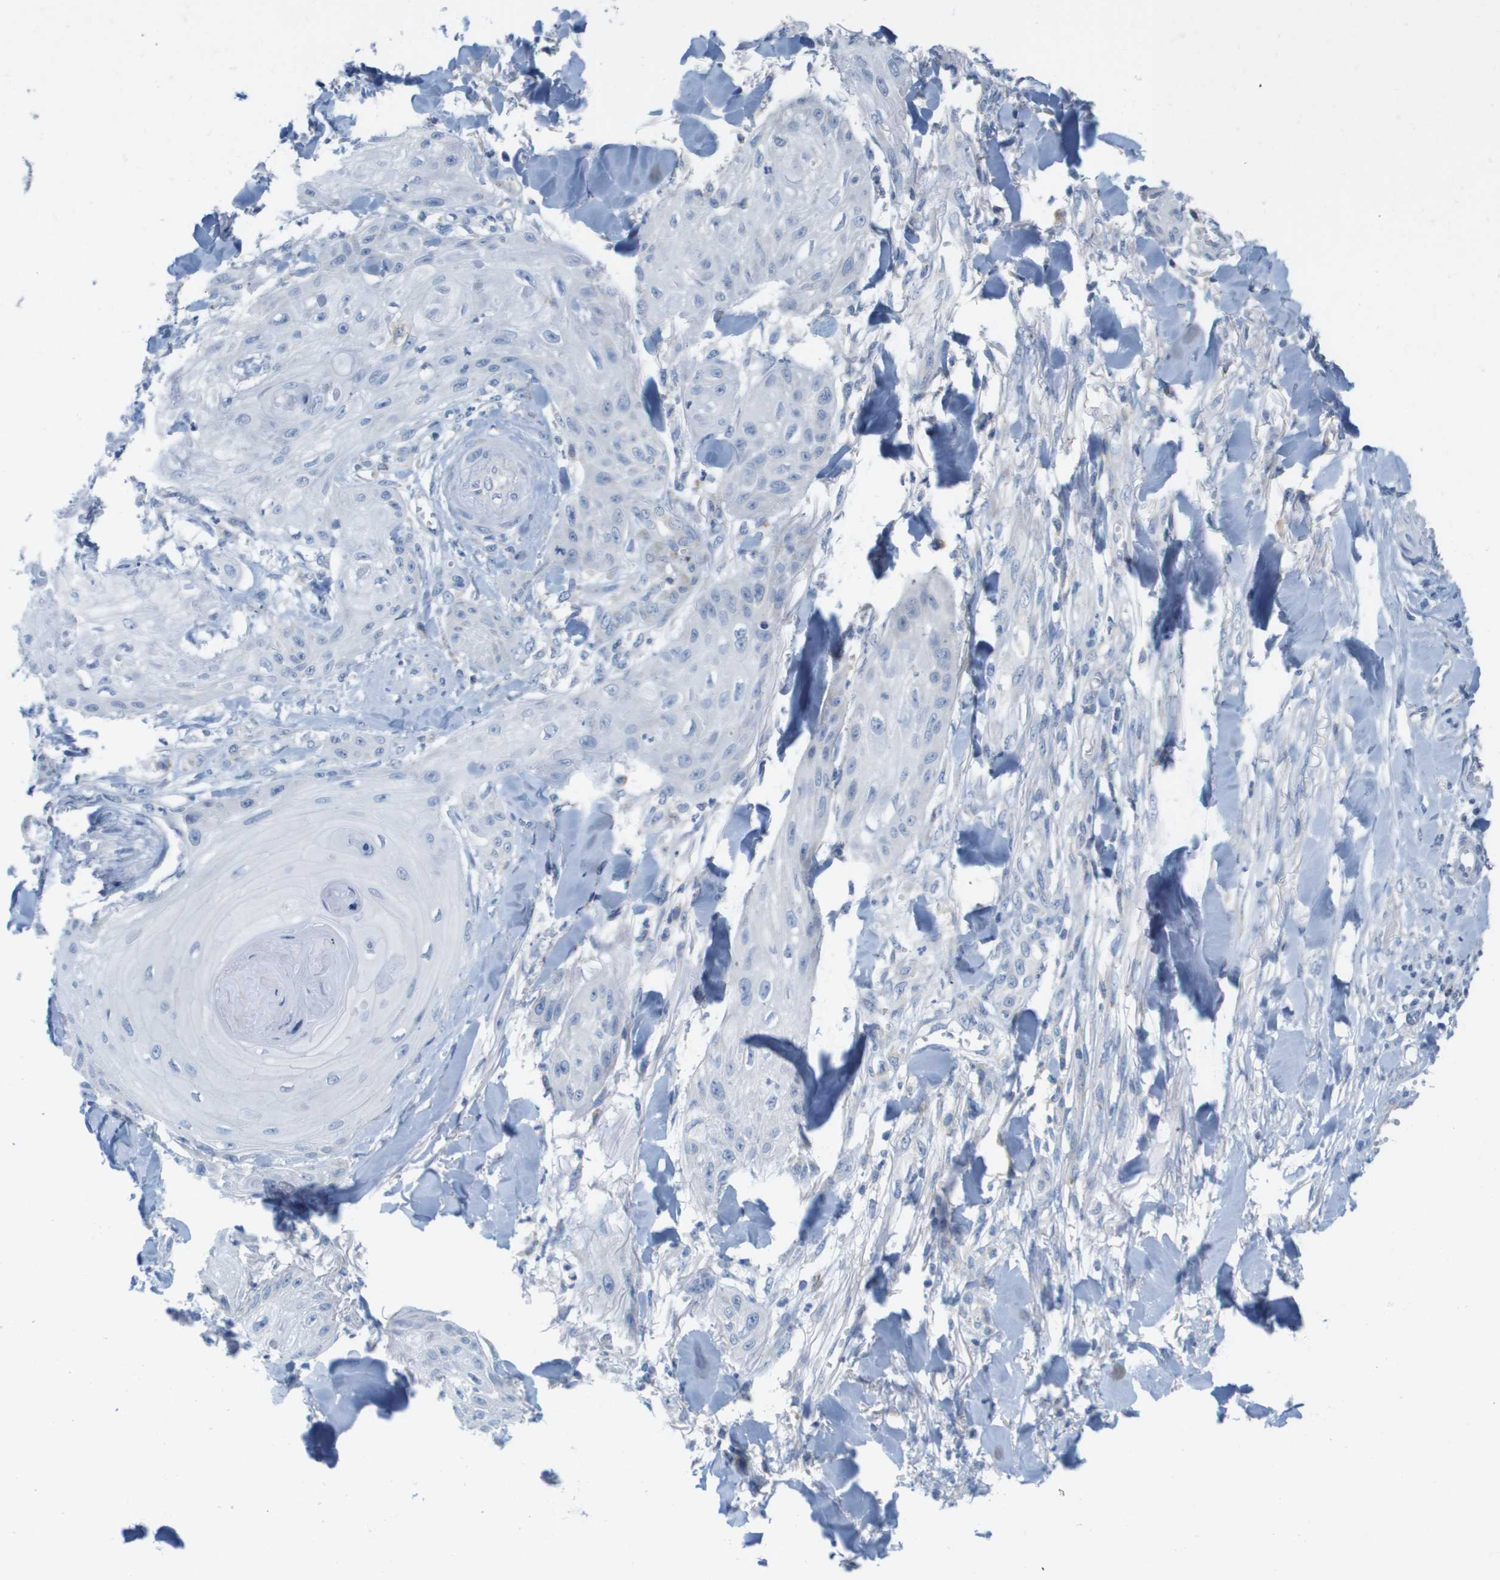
{"staining": {"intensity": "negative", "quantity": "none", "location": "none"}, "tissue": "skin cancer", "cell_type": "Tumor cells", "image_type": "cancer", "snomed": [{"axis": "morphology", "description": "Squamous cell carcinoma, NOS"}, {"axis": "topography", "description": "Skin"}], "caption": "High power microscopy micrograph of an immunohistochemistry (IHC) image of skin cancer (squamous cell carcinoma), revealing no significant positivity in tumor cells. (DAB immunohistochemistry visualized using brightfield microscopy, high magnification).", "gene": "CD3G", "patient": {"sex": "male", "age": 74}}